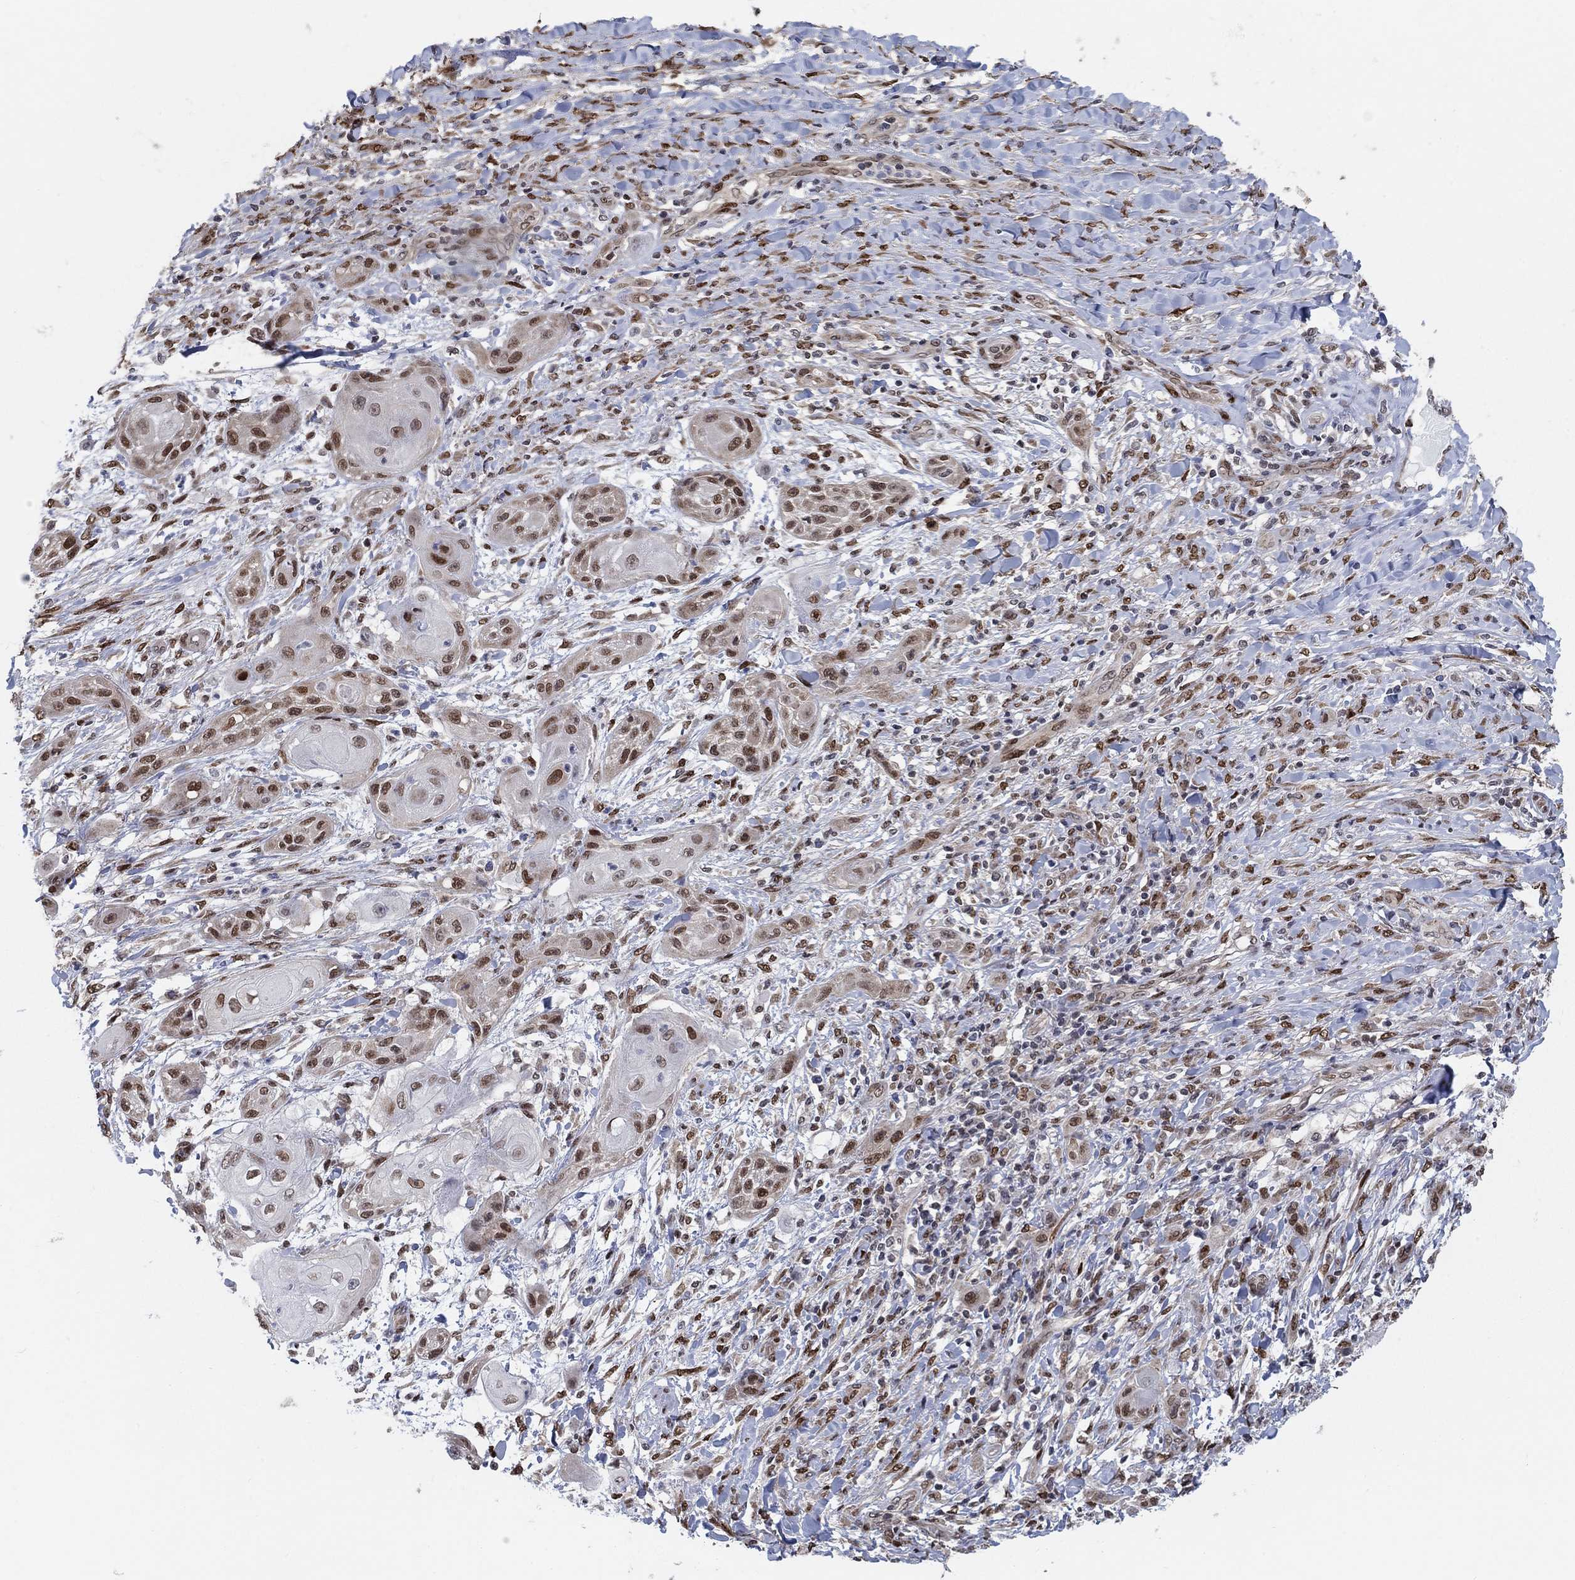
{"staining": {"intensity": "strong", "quantity": "25%-75%", "location": "nuclear"}, "tissue": "skin cancer", "cell_type": "Tumor cells", "image_type": "cancer", "snomed": [{"axis": "morphology", "description": "Squamous cell carcinoma, NOS"}, {"axis": "topography", "description": "Skin"}], "caption": "Protein staining of skin squamous cell carcinoma tissue demonstrates strong nuclear positivity in approximately 25%-75% of tumor cells.", "gene": "CENPE", "patient": {"sex": "male", "age": 62}}